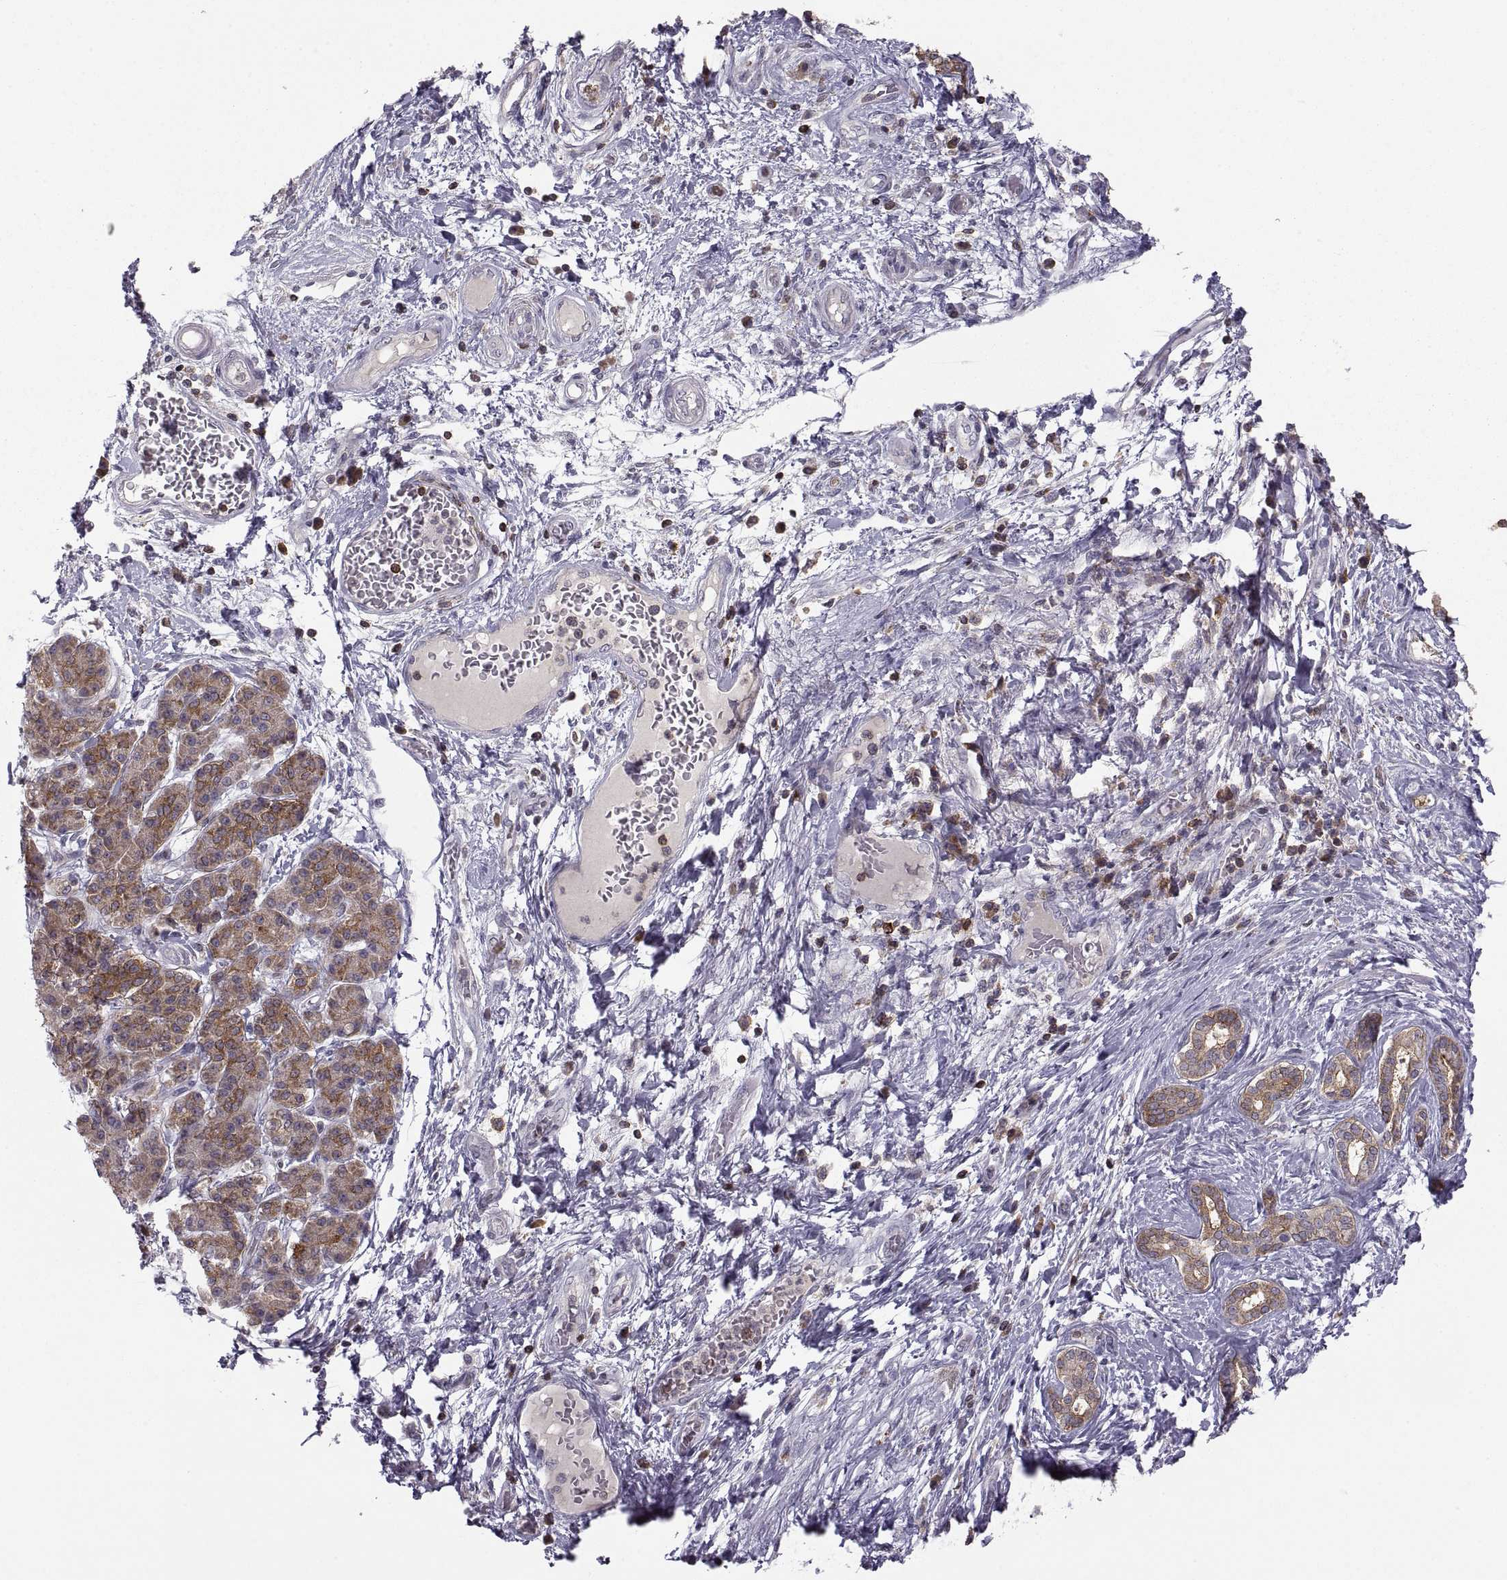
{"staining": {"intensity": "moderate", "quantity": "<25%", "location": "cytoplasmic/membranous"}, "tissue": "pancreatic cancer", "cell_type": "Tumor cells", "image_type": "cancer", "snomed": [{"axis": "morphology", "description": "Adenocarcinoma, NOS"}, {"axis": "topography", "description": "Pancreas"}], "caption": "The micrograph shows immunohistochemical staining of adenocarcinoma (pancreatic). There is moderate cytoplasmic/membranous expression is present in approximately <25% of tumor cells. (DAB (3,3'-diaminobenzidine) IHC with brightfield microscopy, high magnification).", "gene": "EZR", "patient": {"sex": "female", "age": 73}}